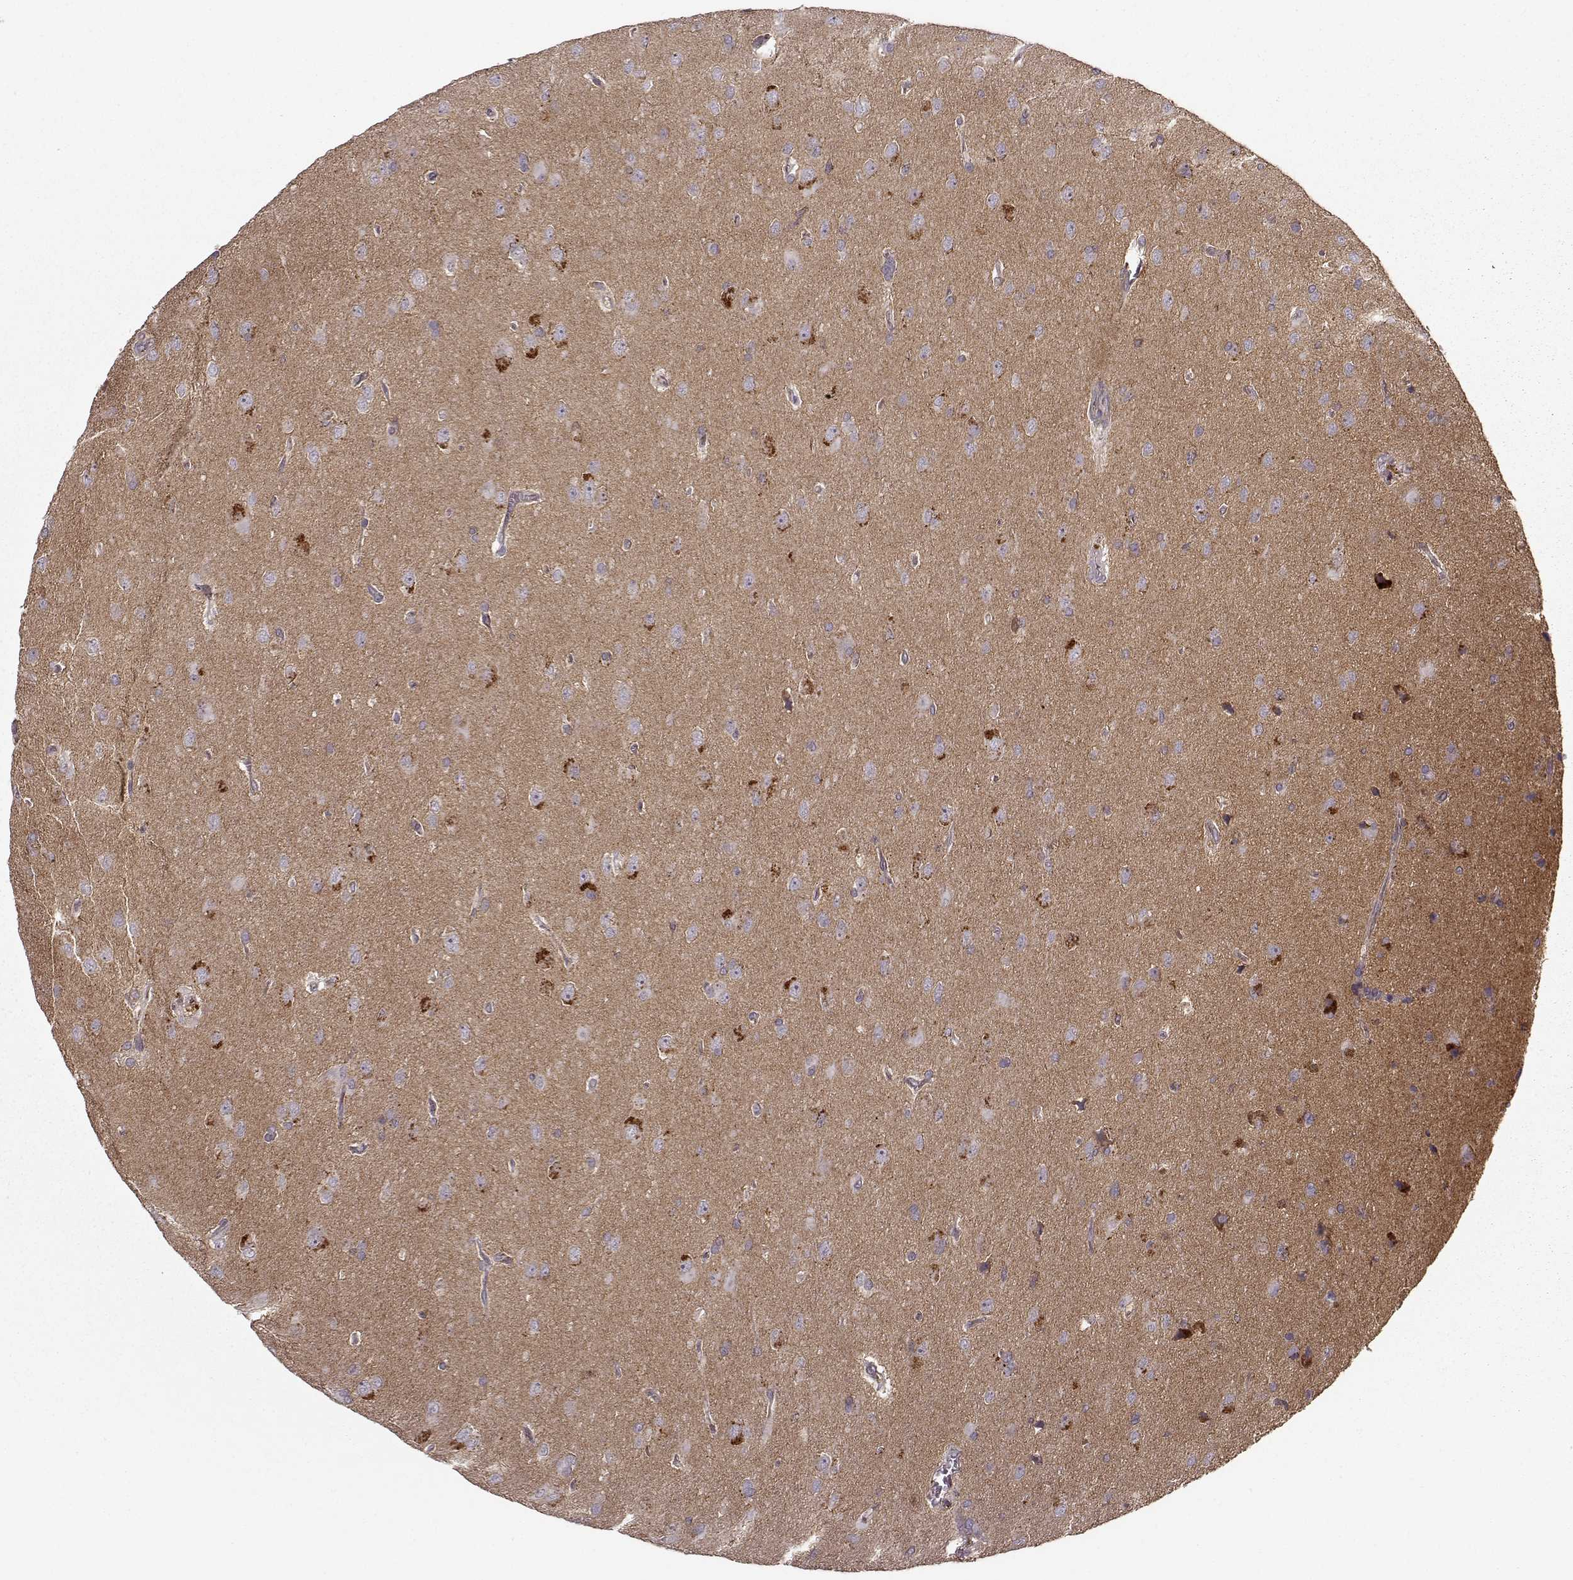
{"staining": {"intensity": "negative", "quantity": "none", "location": "none"}, "tissue": "glioma", "cell_type": "Tumor cells", "image_type": "cancer", "snomed": [{"axis": "morphology", "description": "Glioma, malignant, Low grade"}, {"axis": "topography", "description": "Brain"}], "caption": "The immunohistochemistry (IHC) photomicrograph has no significant positivity in tumor cells of glioma tissue. (DAB (3,3'-diaminobenzidine) immunohistochemistry (IHC) visualized using brightfield microscopy, high magnification).", "gene": "IFRD2", "patient": {"sex": "male", "age": 58}}